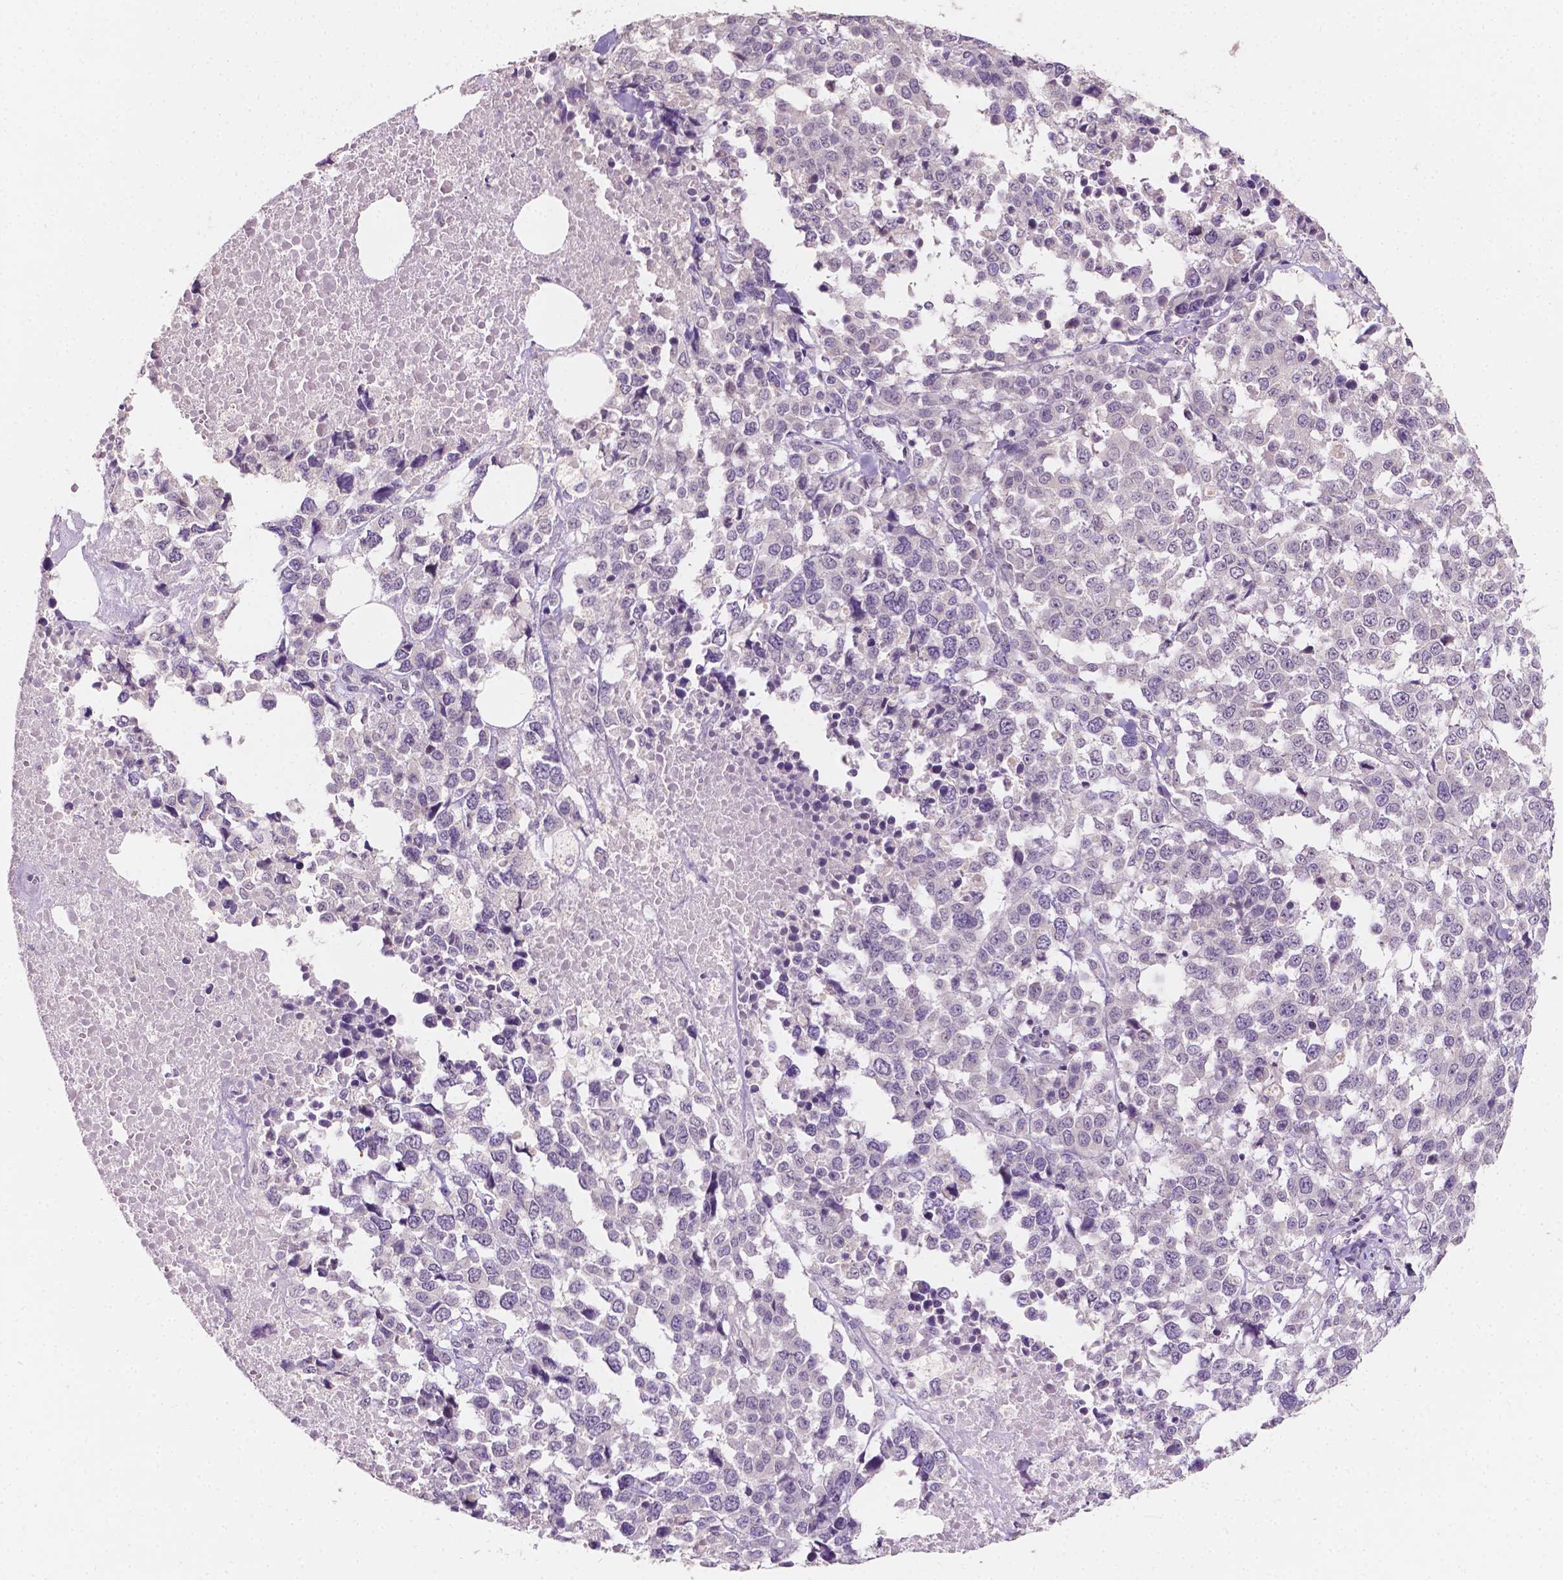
{"staining": {"intensity": "negative", "quantity": "none", "location": "none"}, "tissue": "melanoma", "cell_type": "Tumor cells", "image_type": "cancer", "snomed": [{"axis": "morphology", "description": "Malignant melanoma, Metastatic site"}, {"axis": "topography", "description": "Skin"}], "caption": "Immunohistochemical staining of human malignant melanoma (metastatic site) exhibits no significant staining in tumor cells.", "gene": "TAL1", "patient": {"sex": "male", "age": 84}}